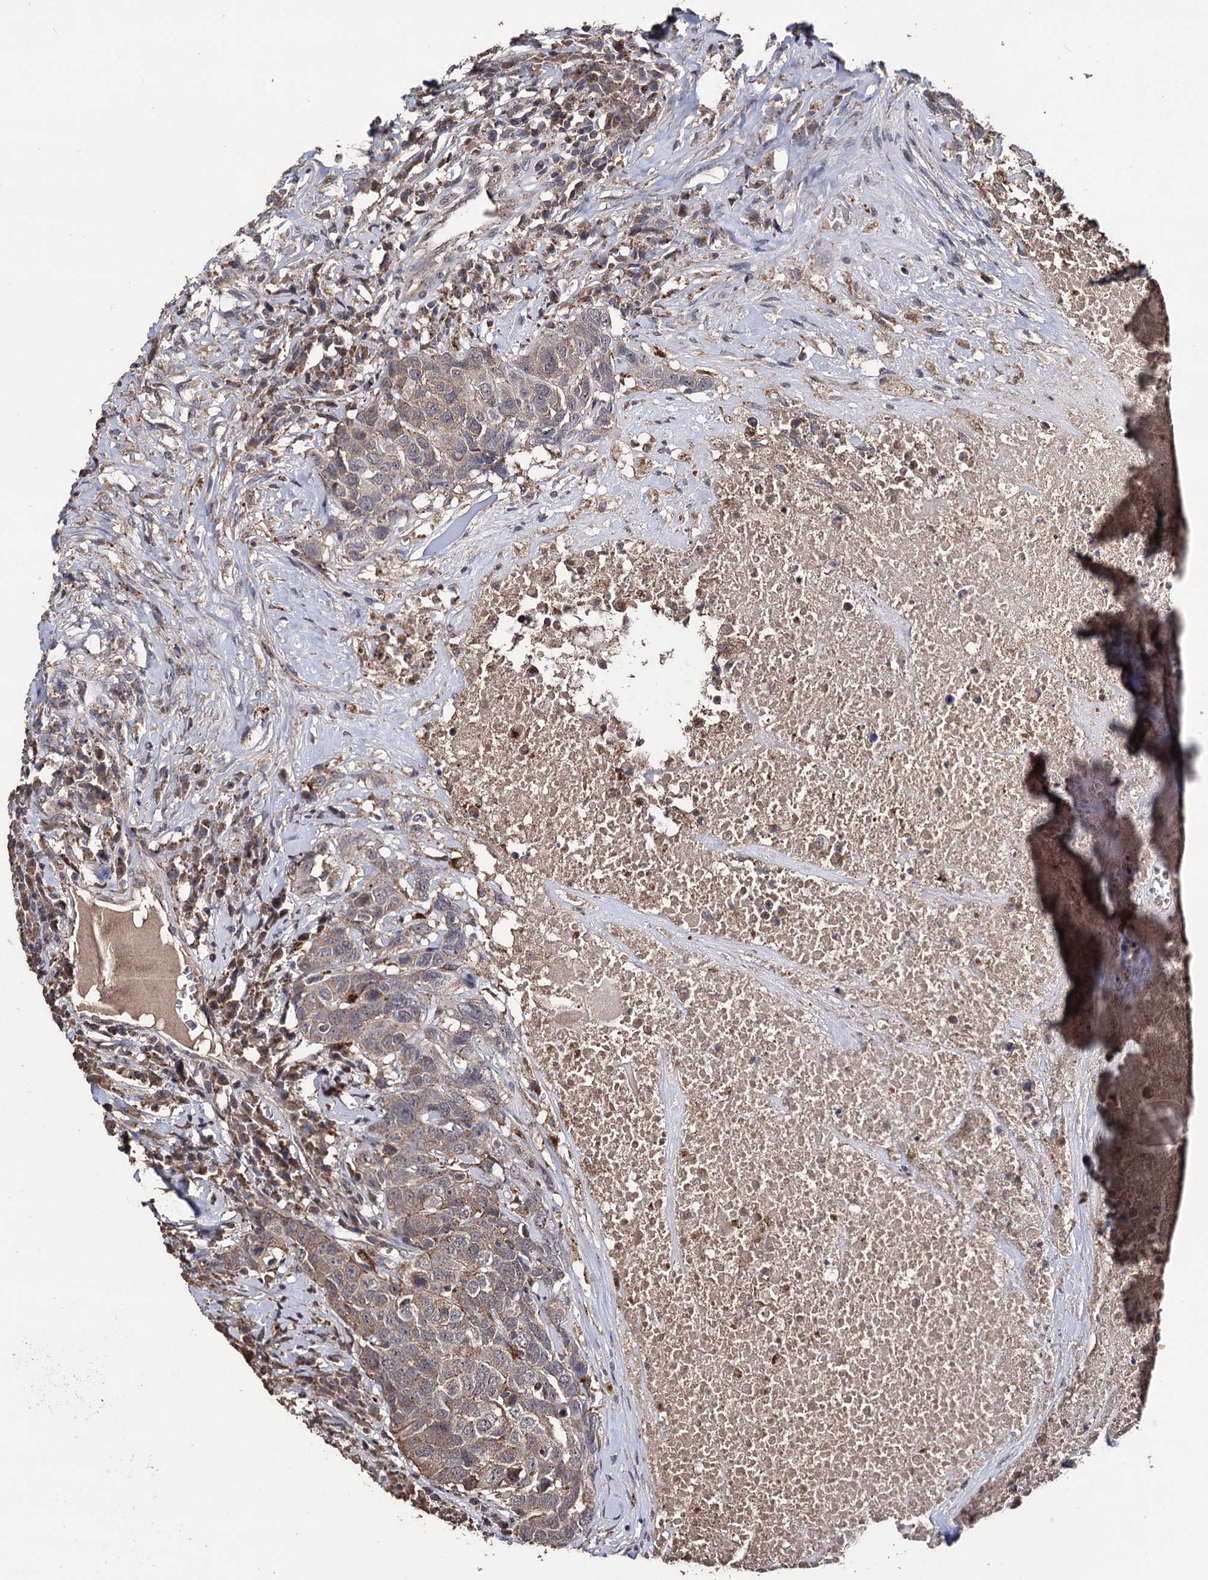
{"staining": {"intensity": "moderate", "quantity": "25%-75%", "location": "cytoplasmic/membranous"}, "tissue": "head and neck cancer", "cell_type": "Tumor cells", "image_type": "cancer", "snomed": [{"axis": "morphology", "description": "Squamous cell carcinoma, NOS"}, {"axis": "topography", "description": "Head-Neck"}], "caption": "Protein positivity by immunohistochemistry reveals moderate cytoplasmic/membranous staining in approximately 25%-75% of tumor cells in head and neck squamous cell carcinoma.", "gene": "MICAL2", "patient": {"sex": "male", "age": 66}}